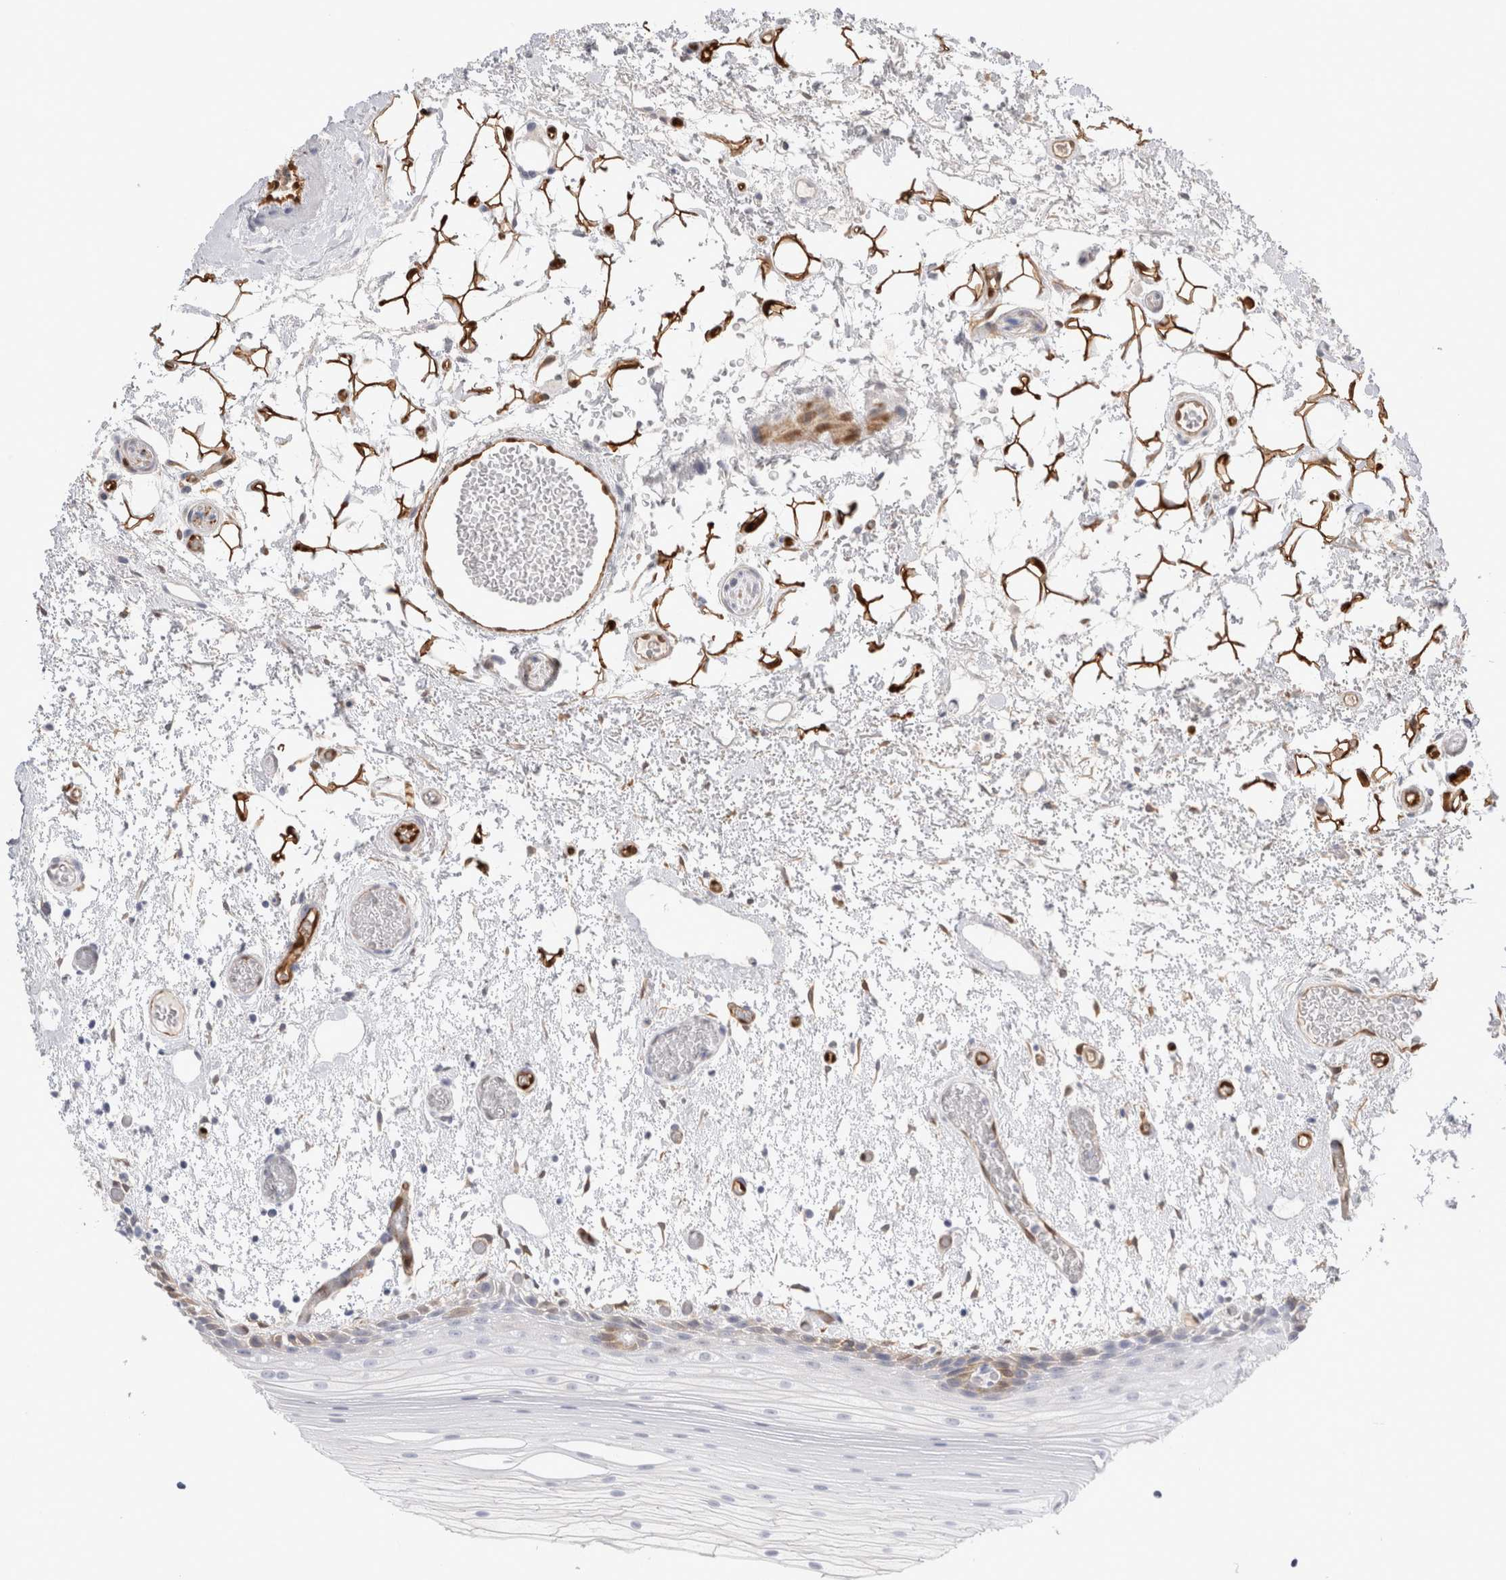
{"staining": {"intensity": "moderate", "quantity": "<25%", "location": "cytoplasmic/membranous,nuclear"}, "tissue": "oral mucosa", "cell_type": "Squamous epithelial cells", "image_type": "normal", "snomed": [{"axis": "morphology", "description": "Normal tissue, NOS"}, {"axis": "topography", "description": "Oral tissue"}], "caption": "Approximately <25% of squamous epithelial cells in unremarkable human oral mucosa demonstrate moderate cytoplasmic/membranous,nuclear protein staining as visualized by brown immunohistochemical staining.", "gene": "NAPEPLD", "patient": {"sex": "male", "age": 52}}